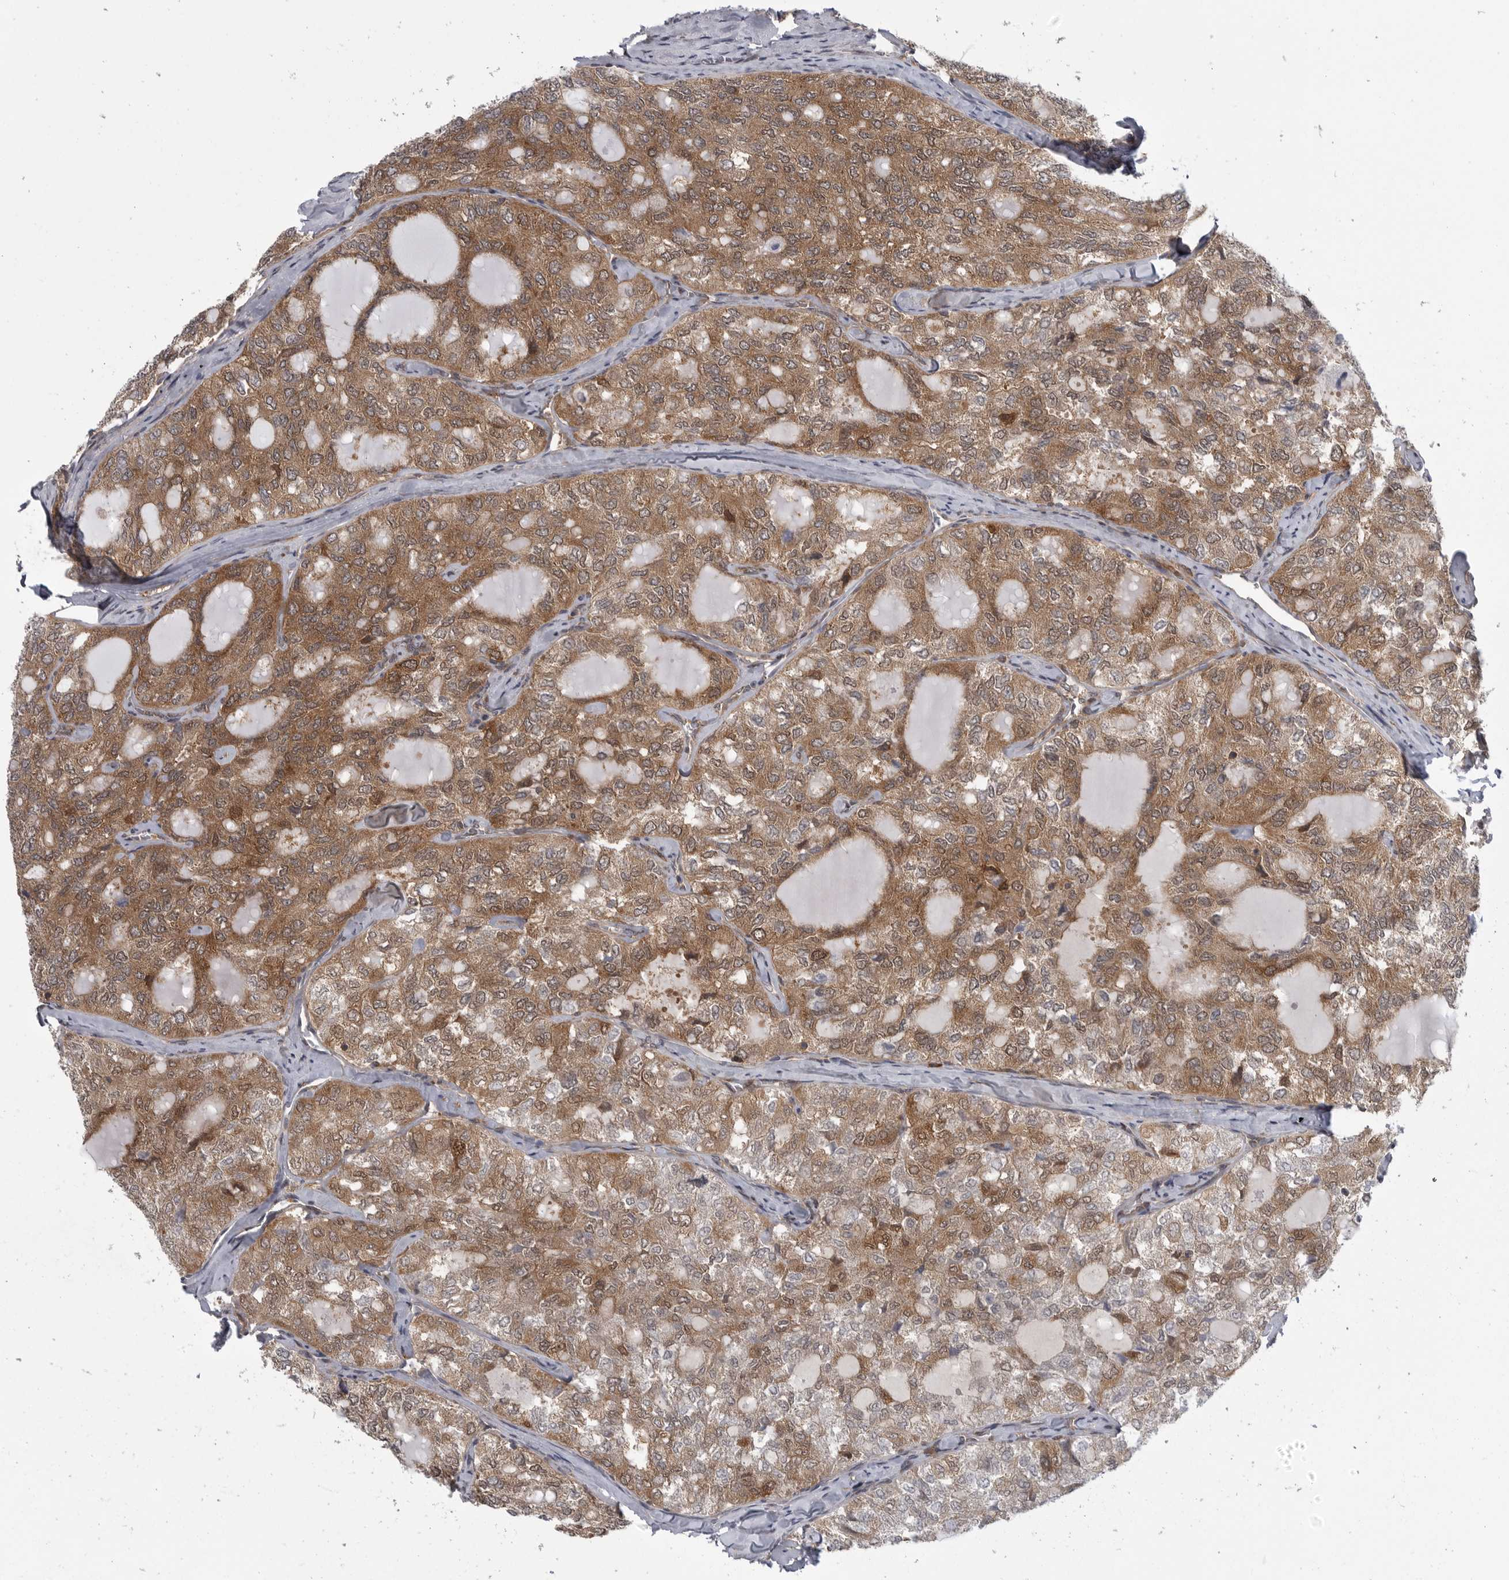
{"staining": {"intensity": "moderate", "quantity": ">75%", "location": "cytoplasmic/membranous,nuclear"}, "tissue": "thyroid cancer", "cell_type": "Tumor cells", "image_type": "cancer", "snomed": [{"axis": "morphology", "description": "Follicular adenoma carcinoma, NOS"}, {"axis": "topography", "description": "Thyroid gland"}], "caption": "An immunohistochemistry histopathology image of tumor tissue is shown. Protein staining in brown labels moderate cytoplasmic/membranous and nuclear positivity in thyroid follicular adenoma carcinoma within tumor cells.", "gene": "CACYBP", "patient": {"sex": "male", "age": 75}}